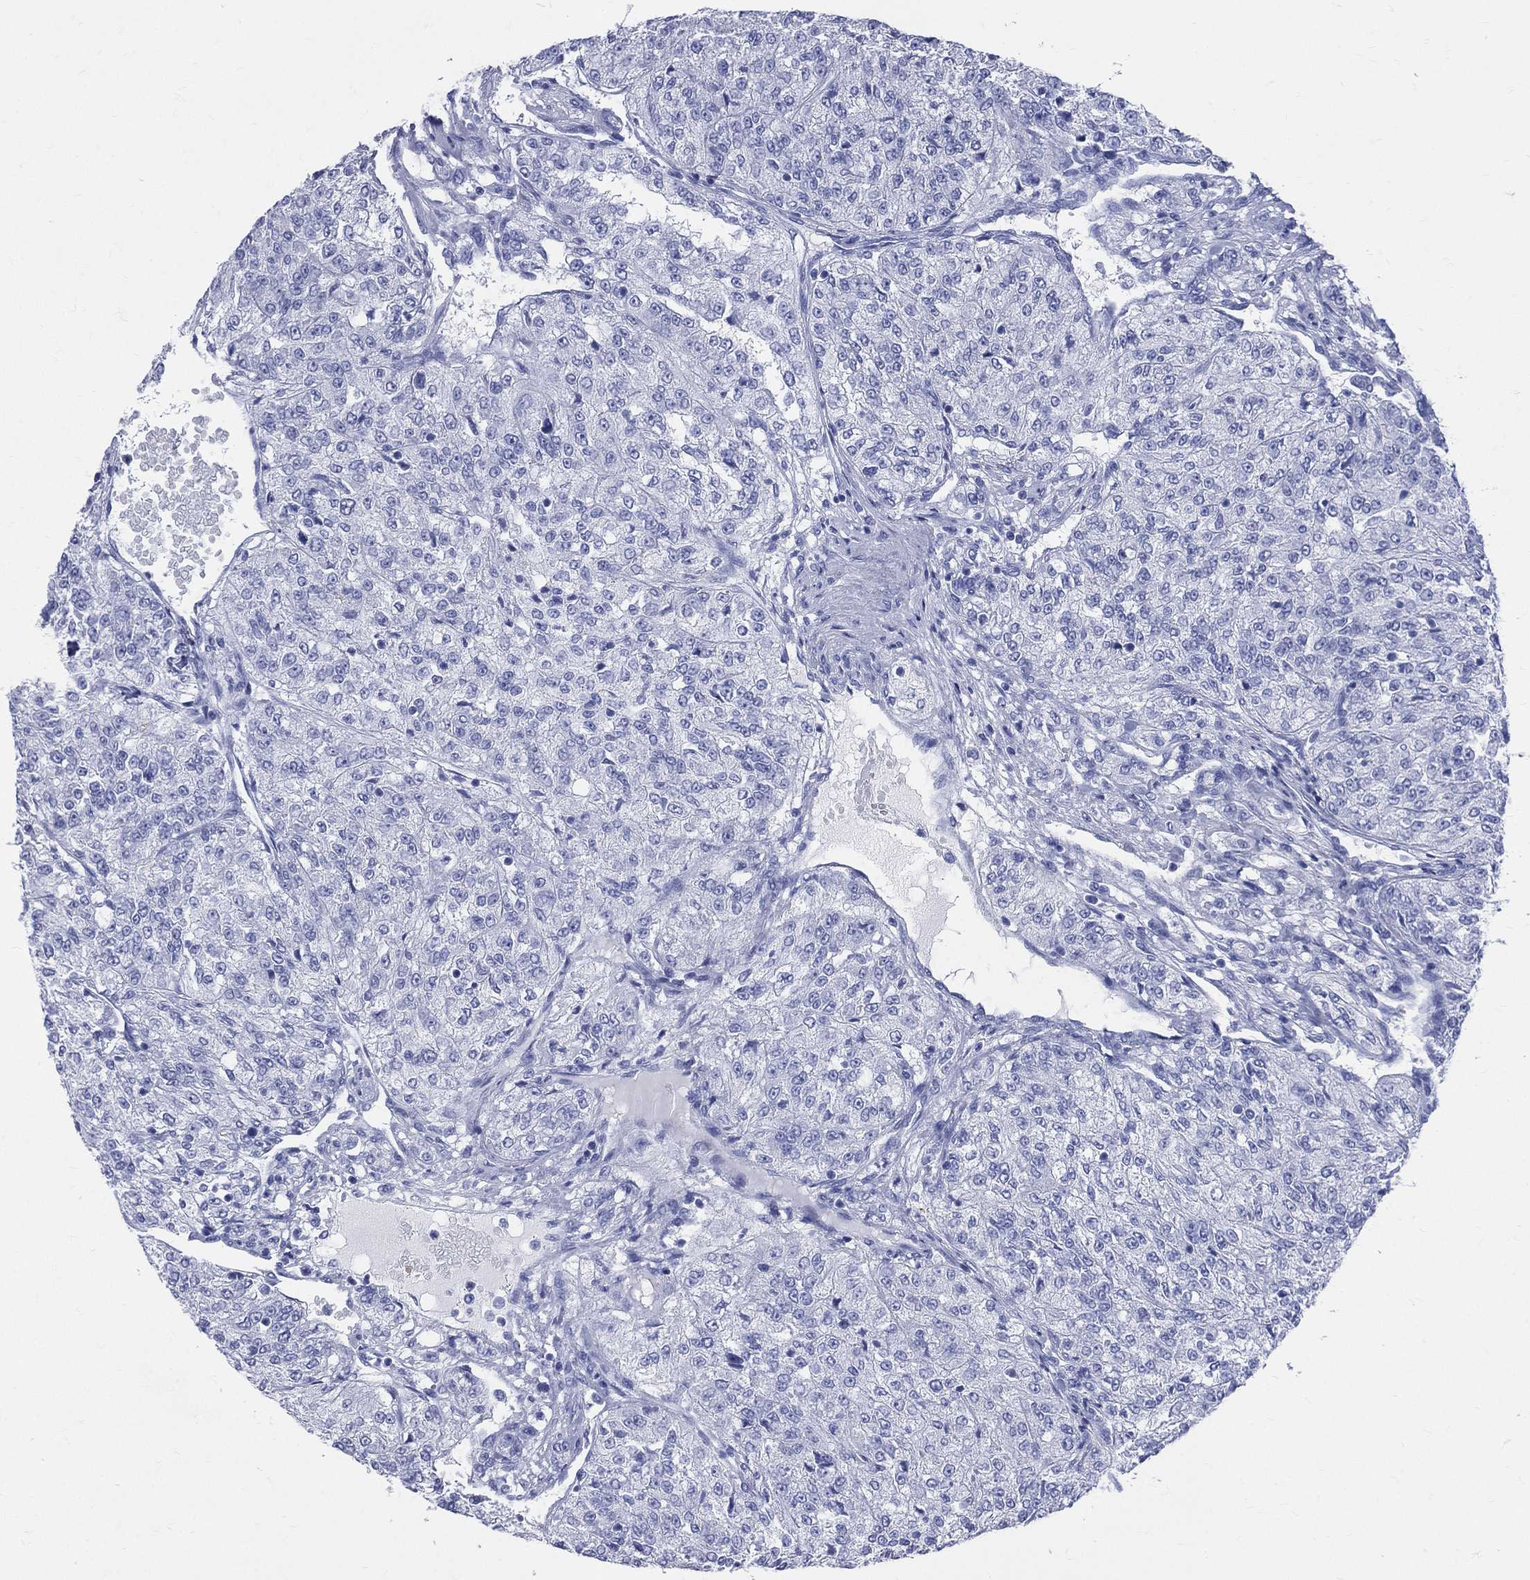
{"staining": {"intensity": "negative", "quantity": "none", "location": "none"}, "tissue": "renal cancer", "cell_type": "Tumor cells", "image_type": "cancer", "snomed": [{"axis": "morphology", "description": "Adenocarcinoma, NOS"}, {"axis": "topography", "description": "Kidney"}], "caption": "High power microscopy photomicrograph of an IHC micrograph of renal adenocarcinoma, revealing no significant positivity in tumor cells.", "gene": "SYP", "patient": {"sex": "female", "age": 63}}